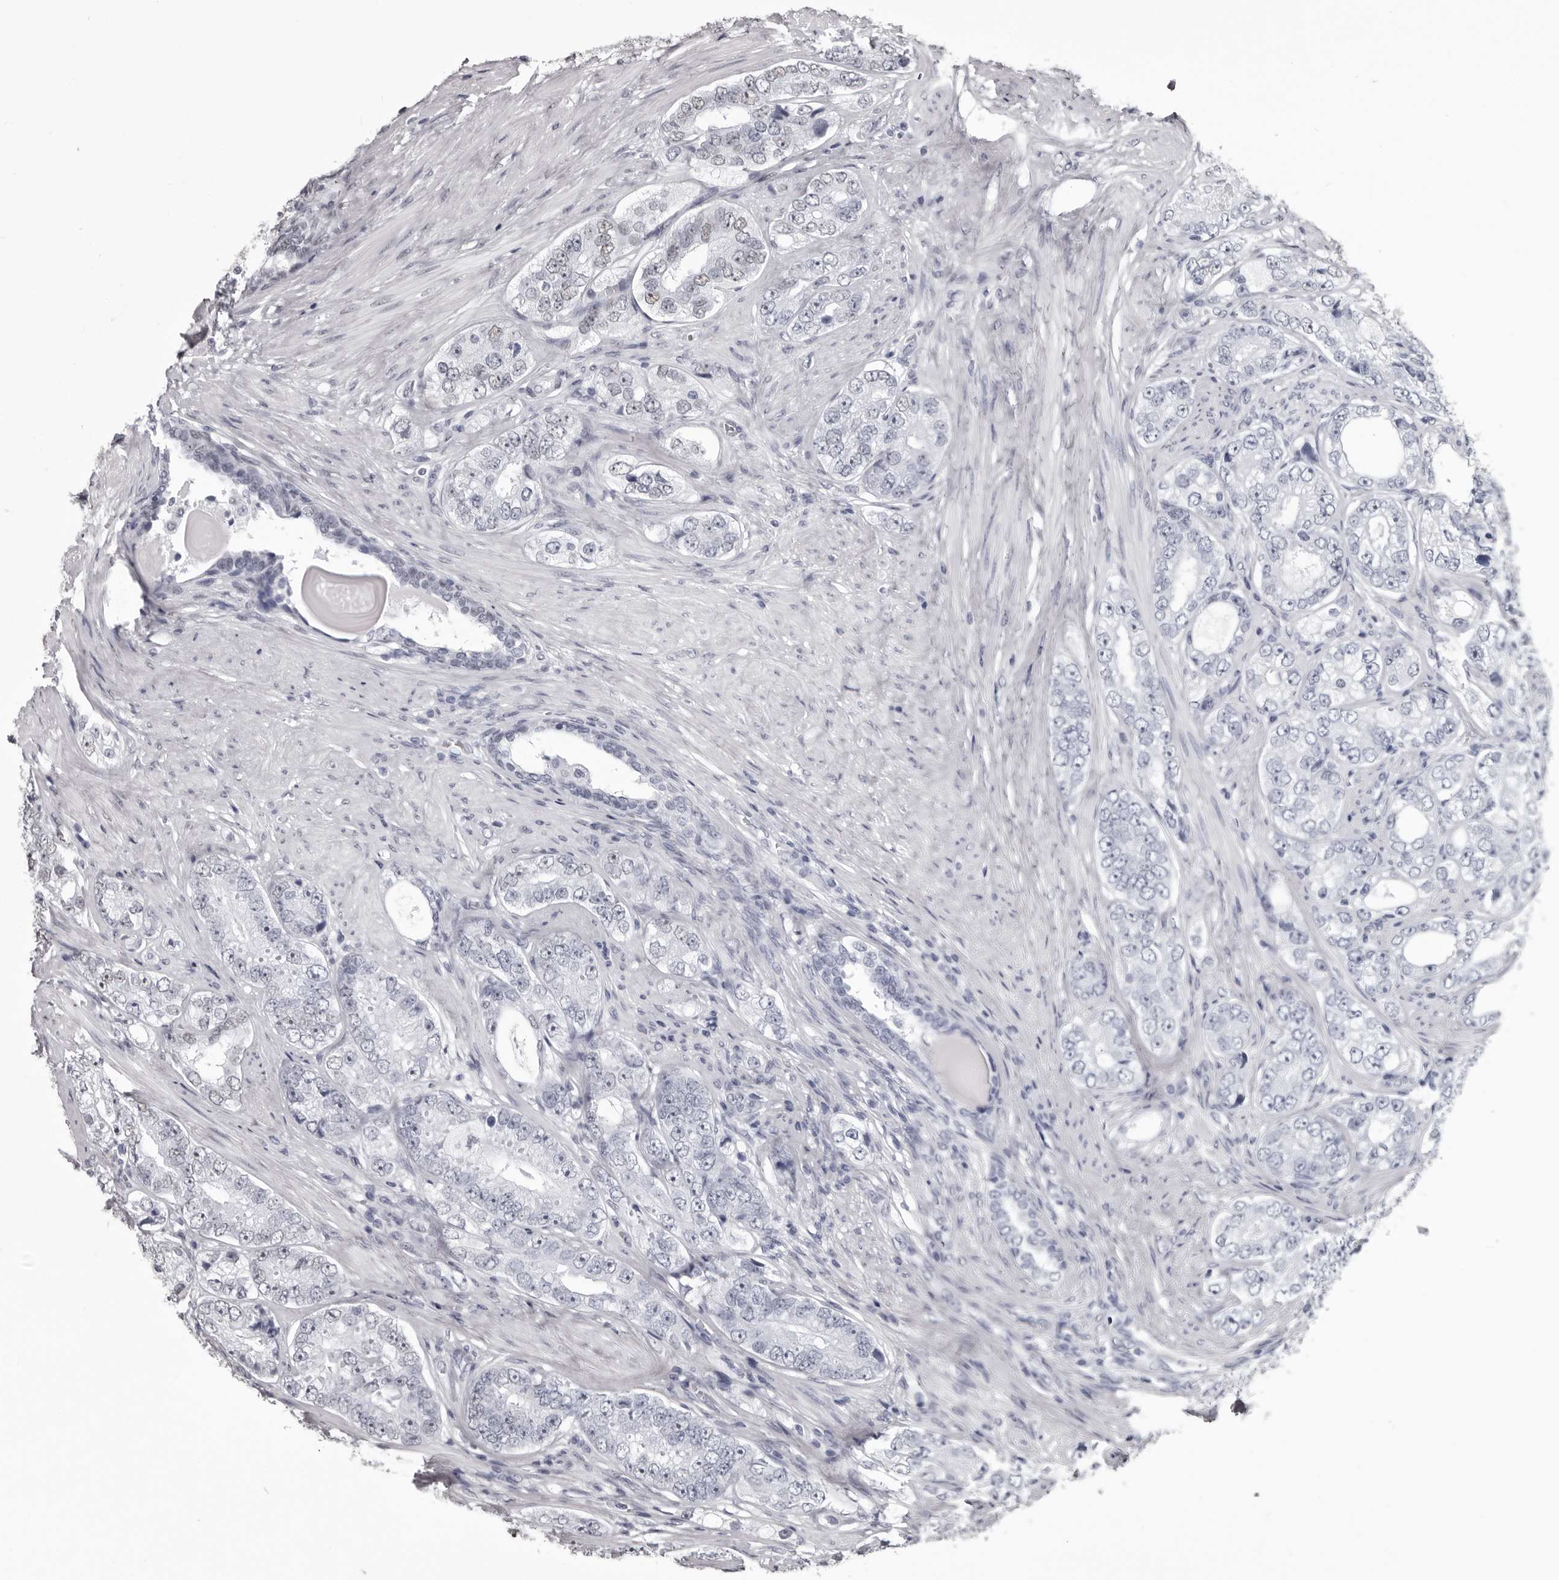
{"staining": {"intensity": "strong", "quantity": "25%-75%", "location": "nuclear"}, "tissue": "prostate cancer", "cell_type": "Tumor cells", "image_type": "cancer", "snomed": [{"axis": "morphology", "description": "Adenocarcinoma, High grade"}, {"axis": "topography", "description": "Prostate"}], "caption": "Protein staining of prostate cancer tissue displays strong nuclear staining in about 25%-75% of tumor cells. (brown staining indicates protein expression, while blue staining denotes nuclei).", "gene": "NUMA1", "patient": {"sex": "male", "age": 56}}